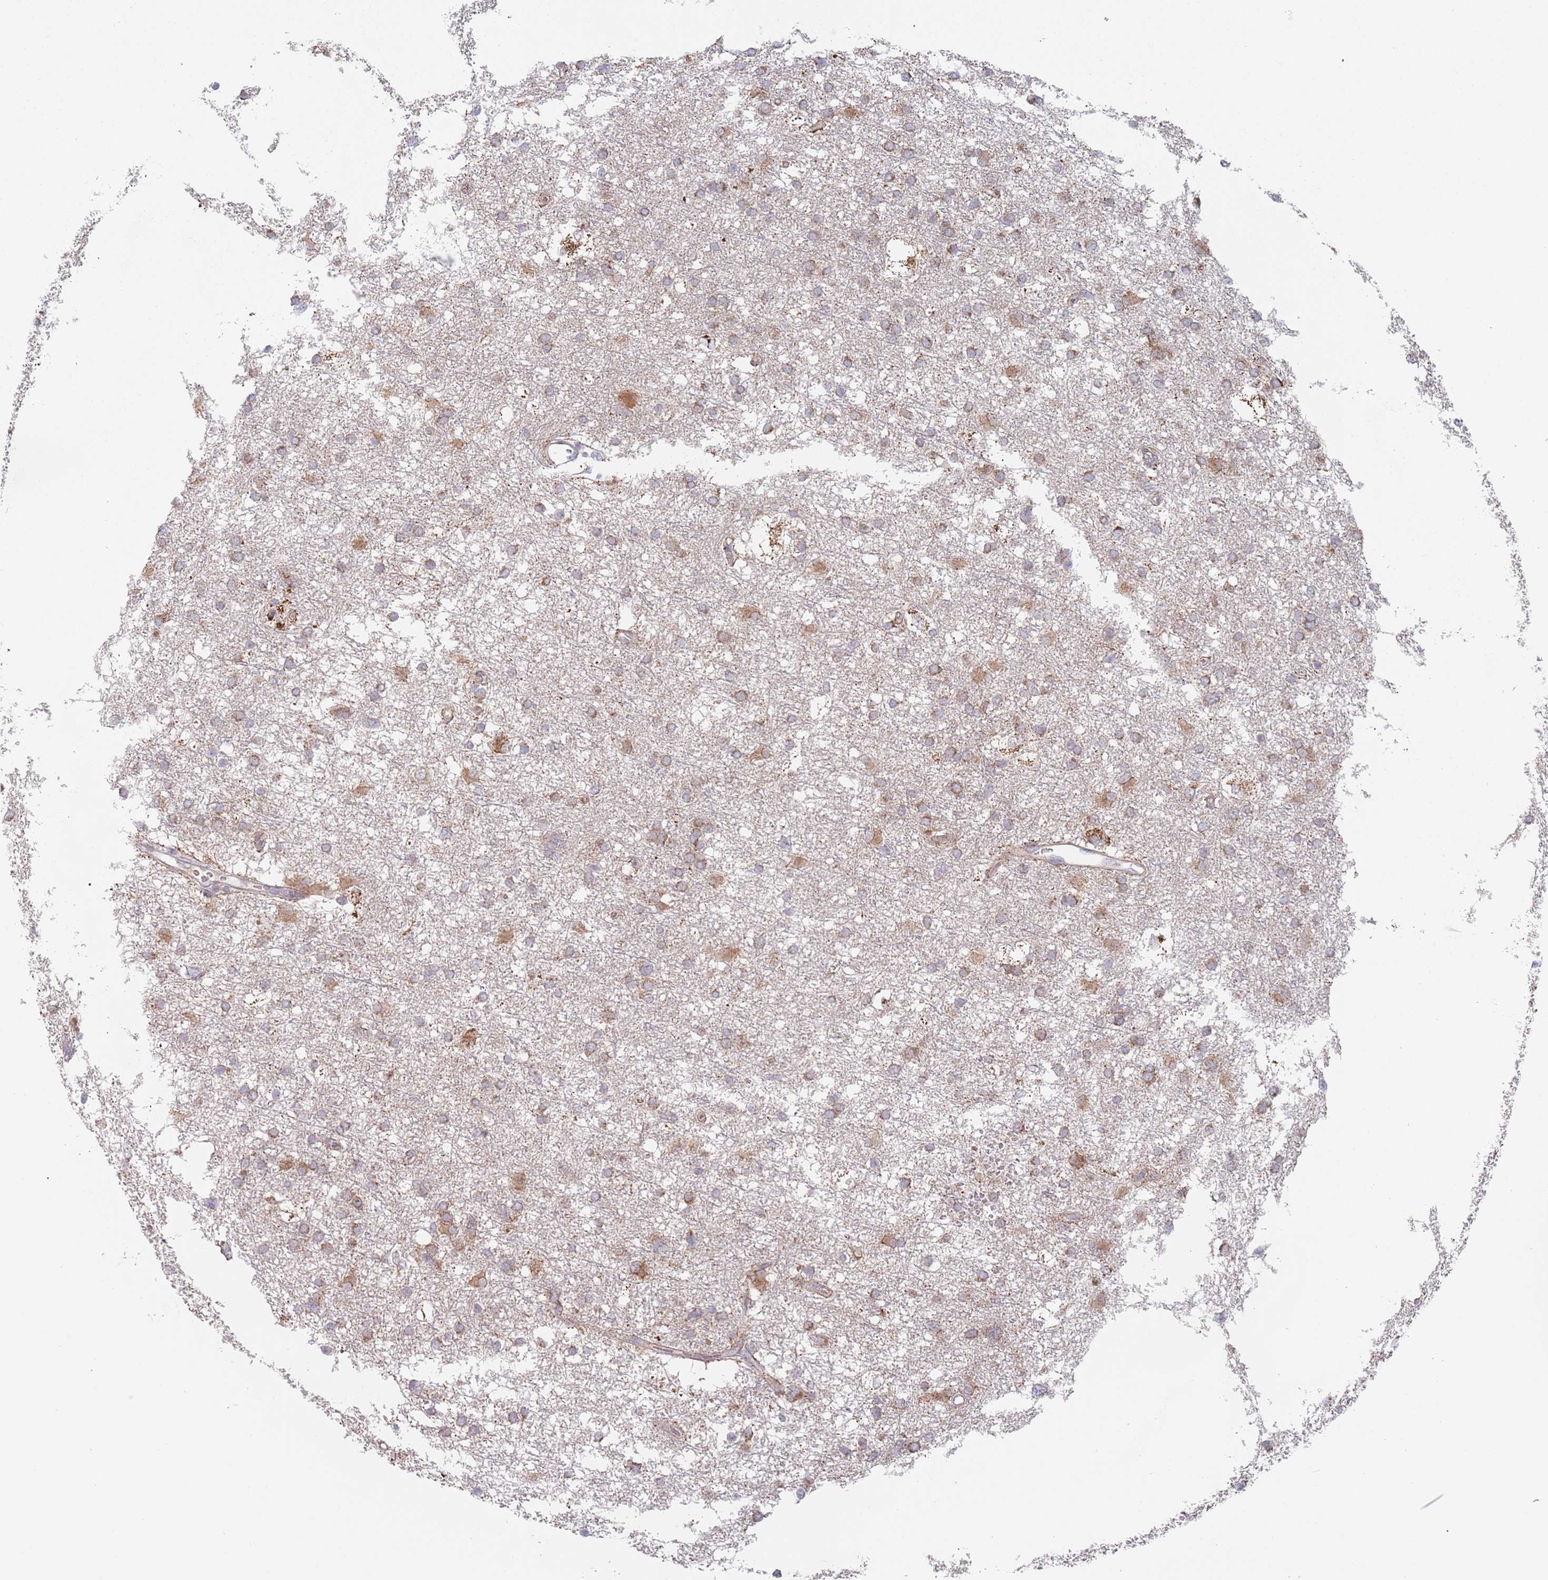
{"staining": {"intensity": "moderate", "quantity": "25%-75%", "location": "cytoplasmic/membranous"}, "tissue": "glioma", "cell_type": "Tumor cells", "image_type": "cancer", "snomed": [{"axis": "morphology", "description": "Glioma, malignant, High grade"}, {"axis": "topography", "description": "Brain"}], "caption": "Immunohistochemistry (IHC) of human glioma displays medium levels of moderate cytoplasmic/membranous staining in about 25%-75% of tumor cells. (Brightfield microscopy of DAB IHC at high magnification).", "gene": "ZNF140", "patient": {"sex": "male", "age": 61}}